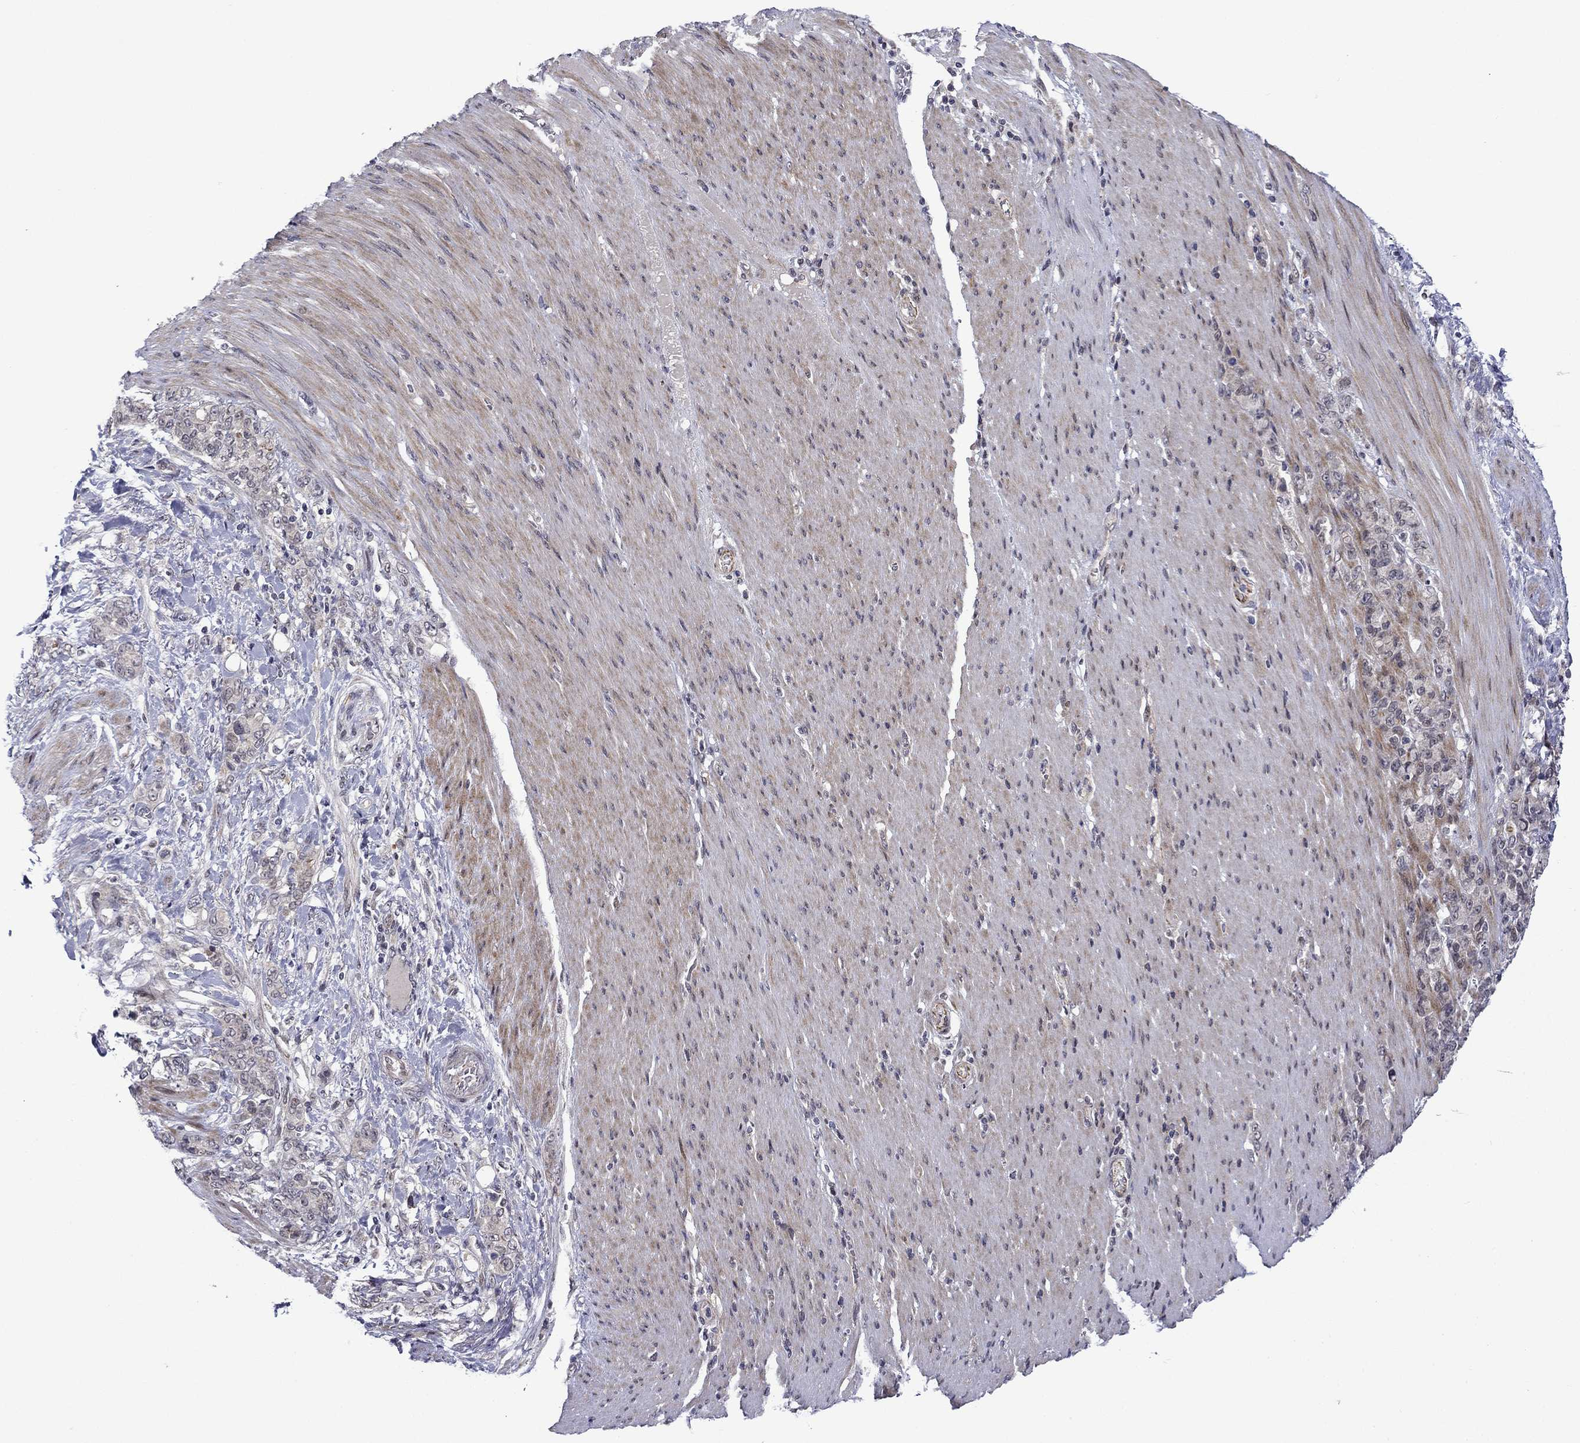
{"staining": {"intensity": "negative", "quantity": "none", "location": "none"}, "tissue": "stomach cancer", "cell_type": "Tumor cells", "image_type": "cancer", "snomed": [{"axis": "morphology", "description": "Normal tissue, NOS"}, {"axis": "morphology", "description": "Adenocarcinoma, NOS"}, {"axis": "topography", "description": "Stomach"}], "caption": "This is an IHC photomicrograph of stomach cancer (adenocarcinoma). There is no staining in tumor cells.", "gene": "B3GAT1", "patient": {"sex": "female", "age": 79}}